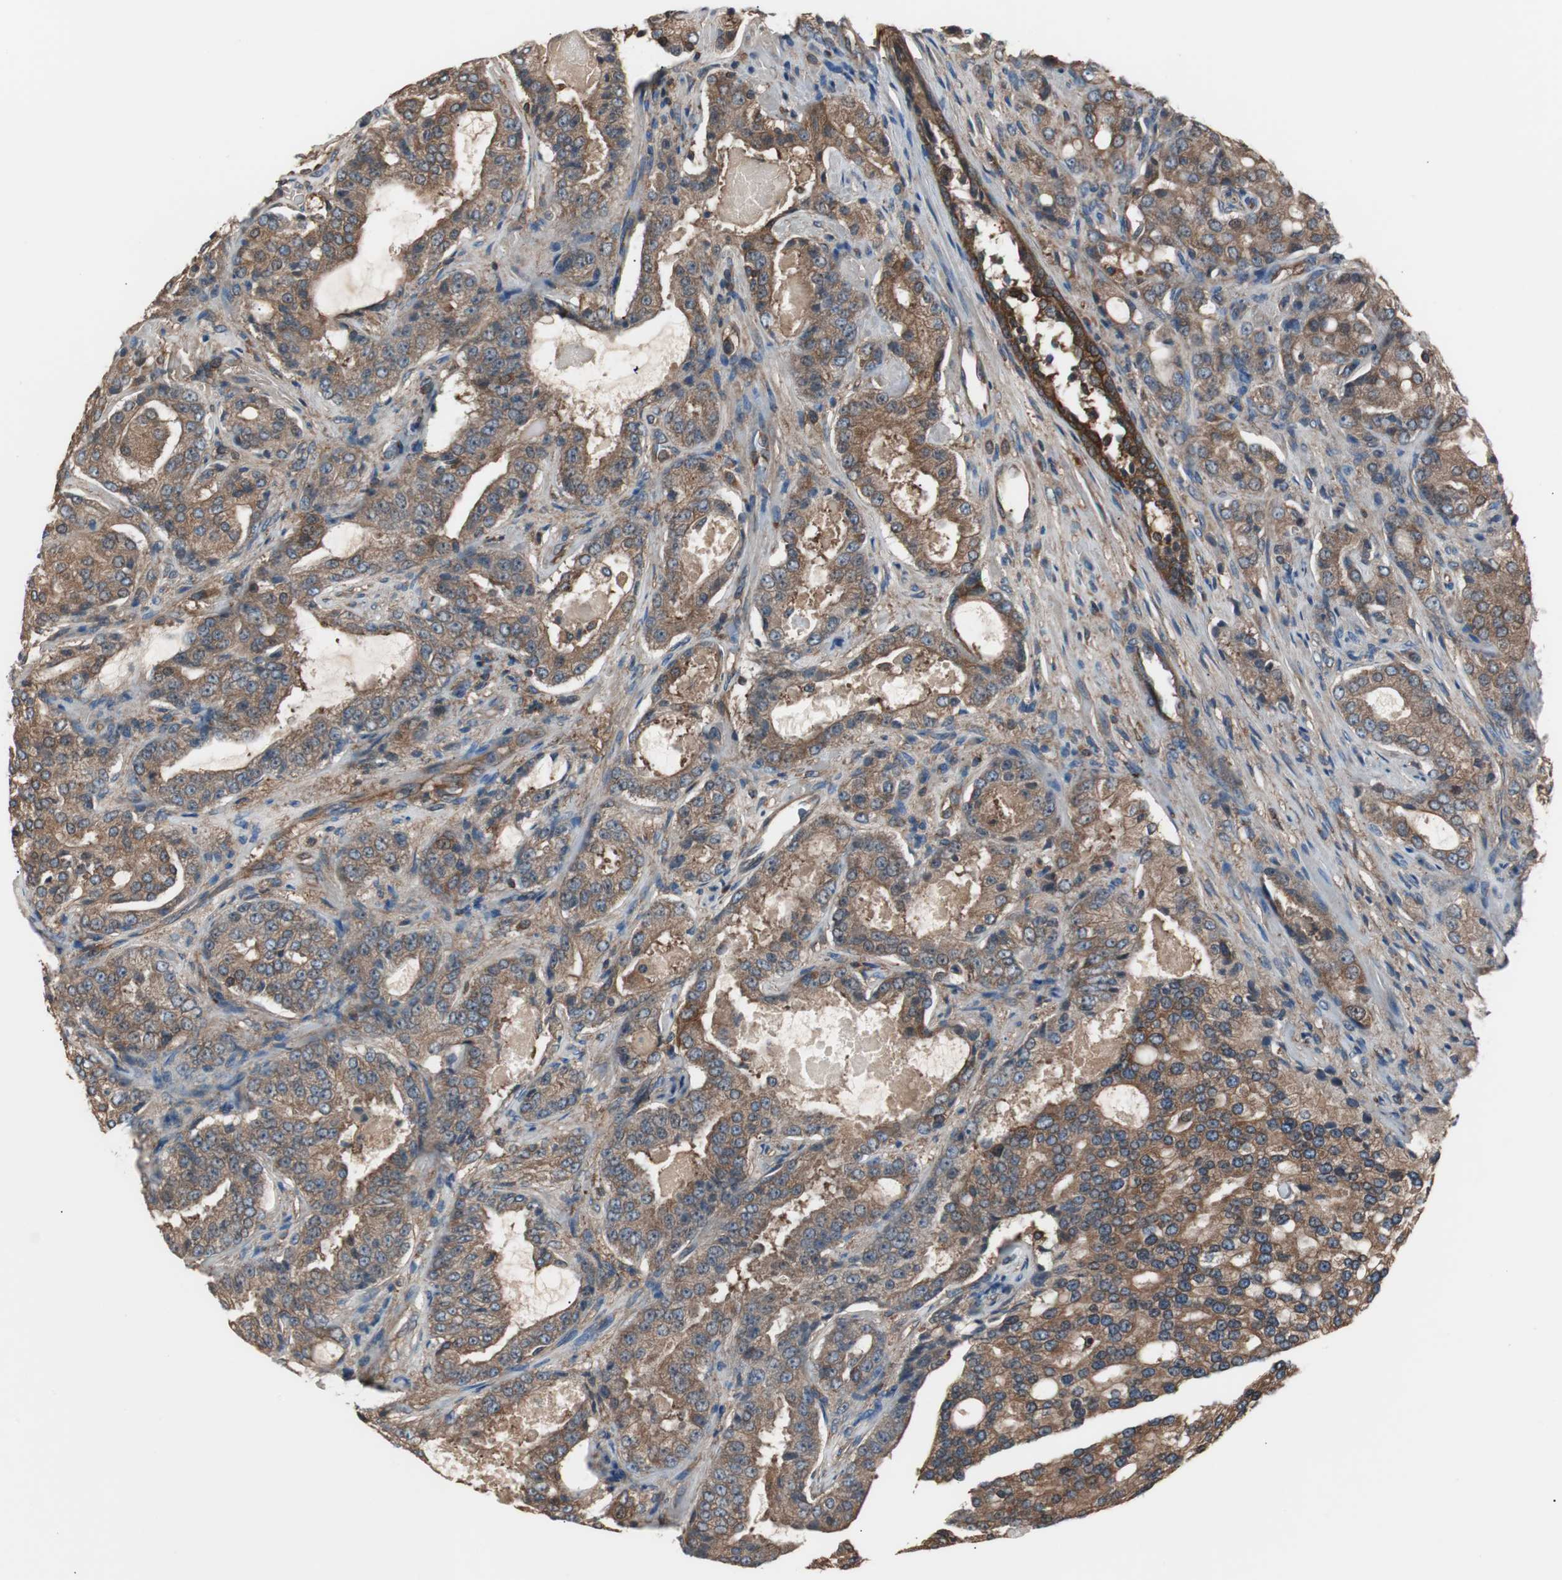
{"staining": {"intensity": "strong", "quantity": ">75%", "location": "cytoplasmic/membranous"}, "tissue": "prostate cancer", "cell_type": "Tumor cells", "image_type": "cancer", "snomed": [{"axis": "morphology", "description": "Adenocarcinoma, High grade"}, {"axis": "topography", "description": "Prostate"}], "caption": "Prostate cancer stained with a protein marker displays strong staining in tumor cells.", "gene": "CAPNS1", "patient": {"sex": "male", "age": 72}}